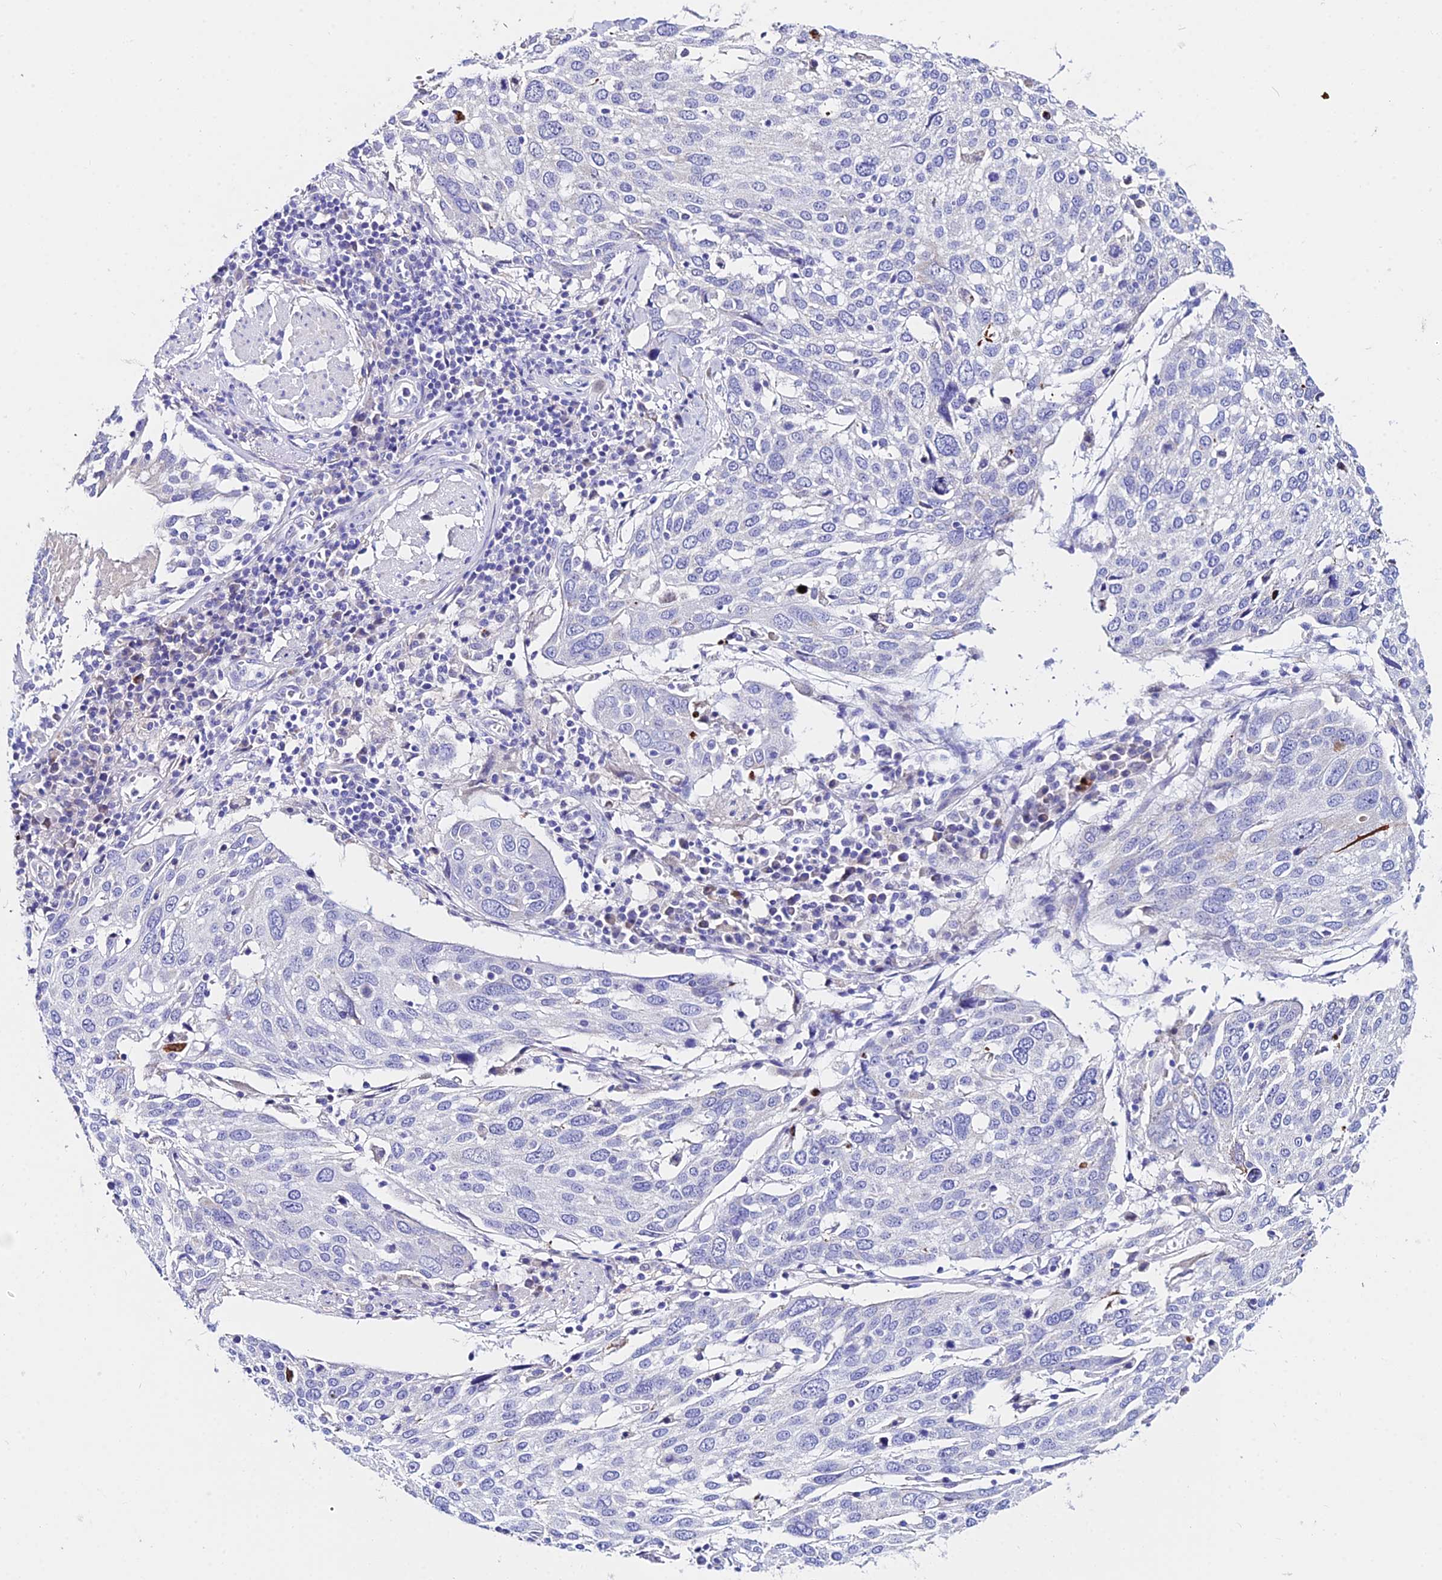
{"staining": {"intensity": "negative", "quantity": "none", "location": "none"}, "tissue": "lung cancer", "cell_type": "Tumor cells", "image_type": "cancer", "snomed": [{"axis": "morphology", "description": "Squamous cell carcinoma, NOS"}, {"axis": "topography", "description": "Lung"}], "caption": "The micrograph reveals no significant expression in tumor cells of lung squamous cell carcinoma. The staining is performed using DAB (3,3'-diaminobenzidine) brown chromogen with nuclei counter-stained in using hematoxylin.", "gene": "CEP41", "patient": {"sex": "male", "age": 65}}